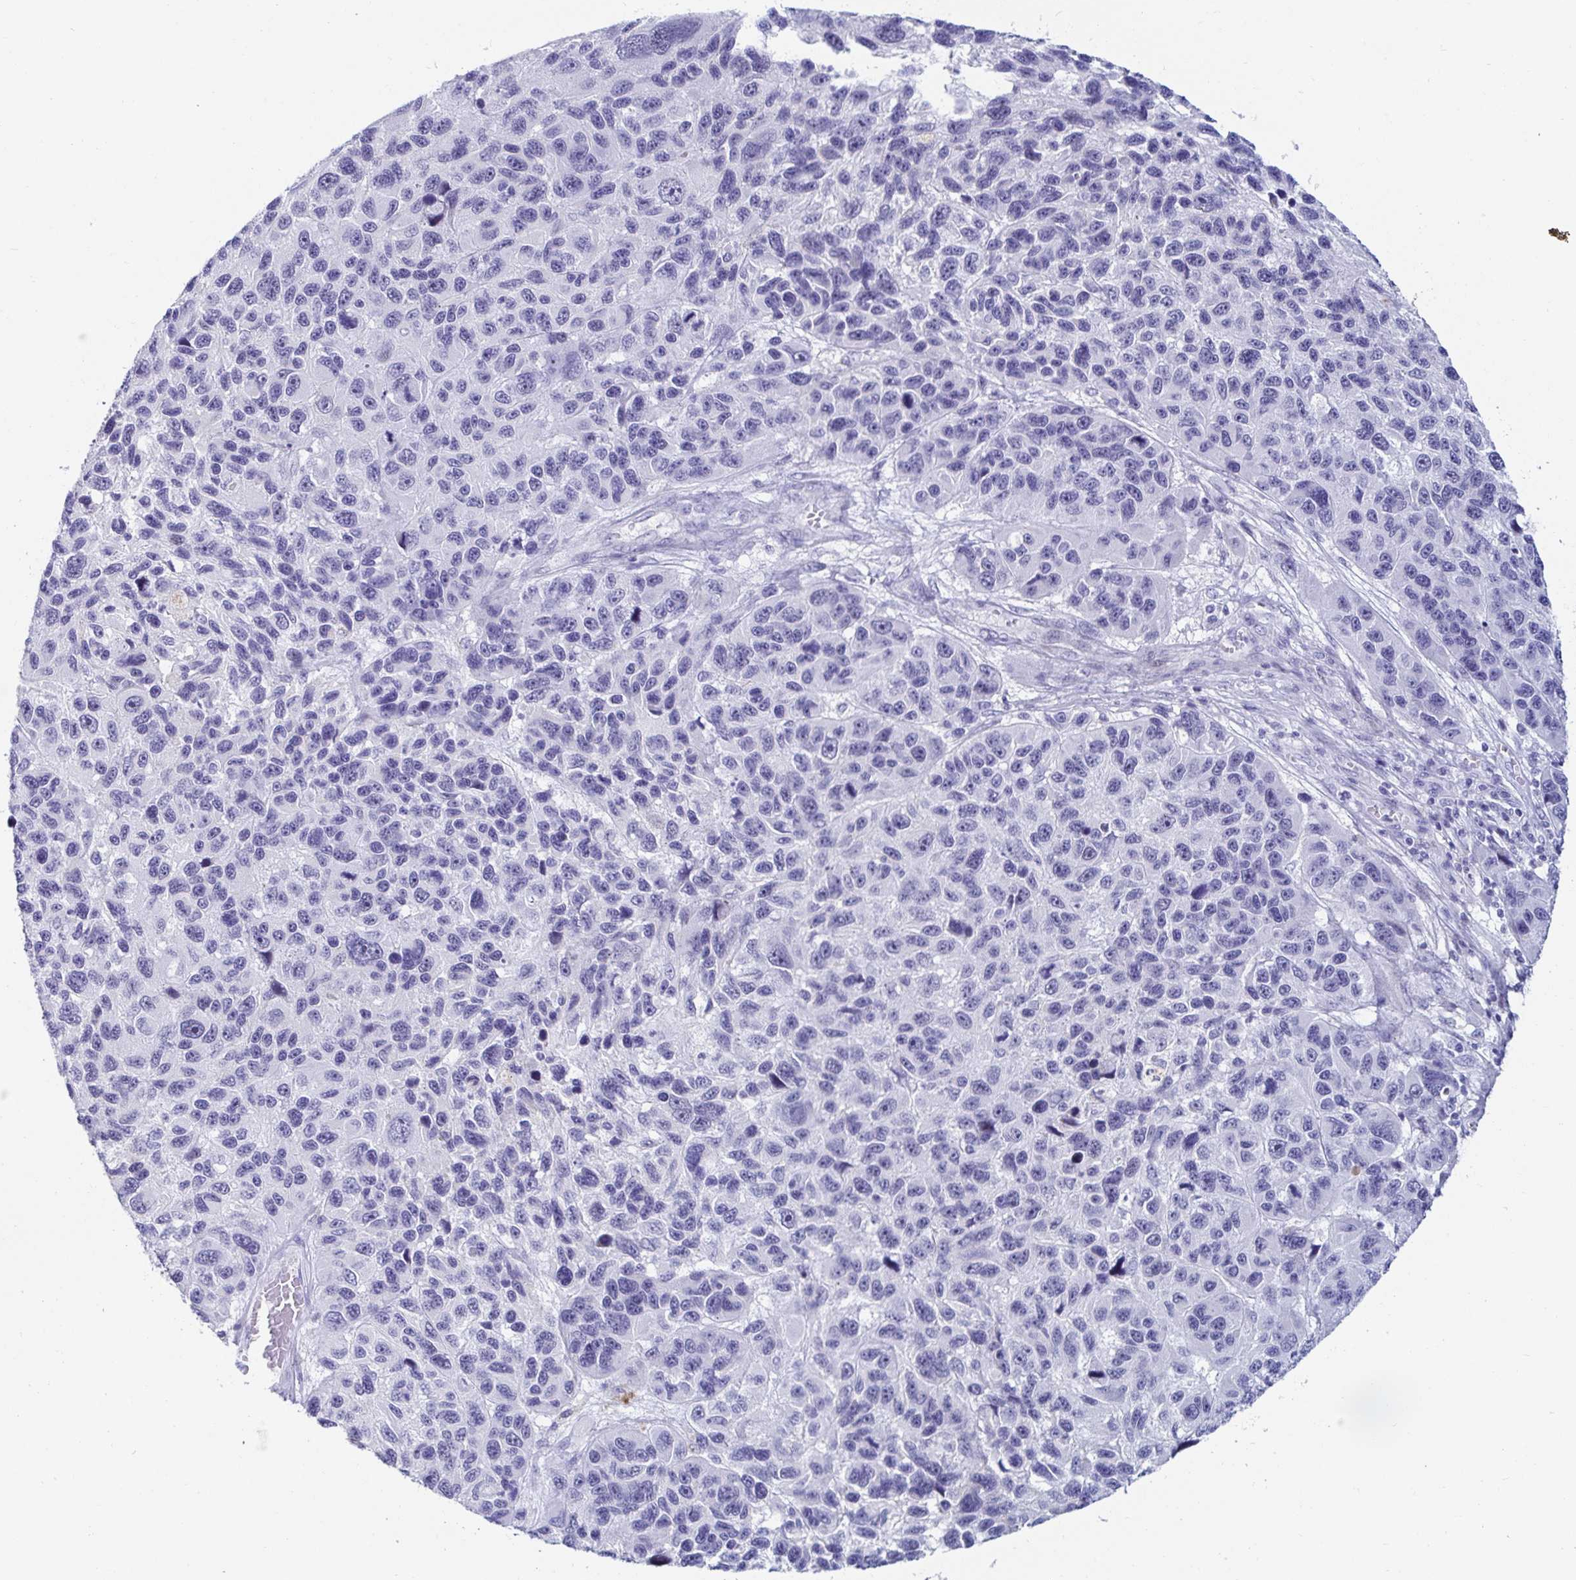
{"staining": {"intensity": "negative", "quantity": "none", "location": "none"}, "tissue": "melanoma", "cell_type": "Tumor cells", "image_type": "cancer", "snomed": [{"axis": "morphology", "description": "Malignant melanoma, NOS"}, {"axis": "topography", "description": "Skin"}], "caption": "A micrograph of malignant melanoma stained for a protein shows no brown staining in tumor cells. (DAB (3,3'-diaminobenzidine) immunohistochemistry (IHC) visualized using brightfield microscopy, high magnification).", "gene": "OR10K1", "patient": {"sex": "male", "age": 53}}